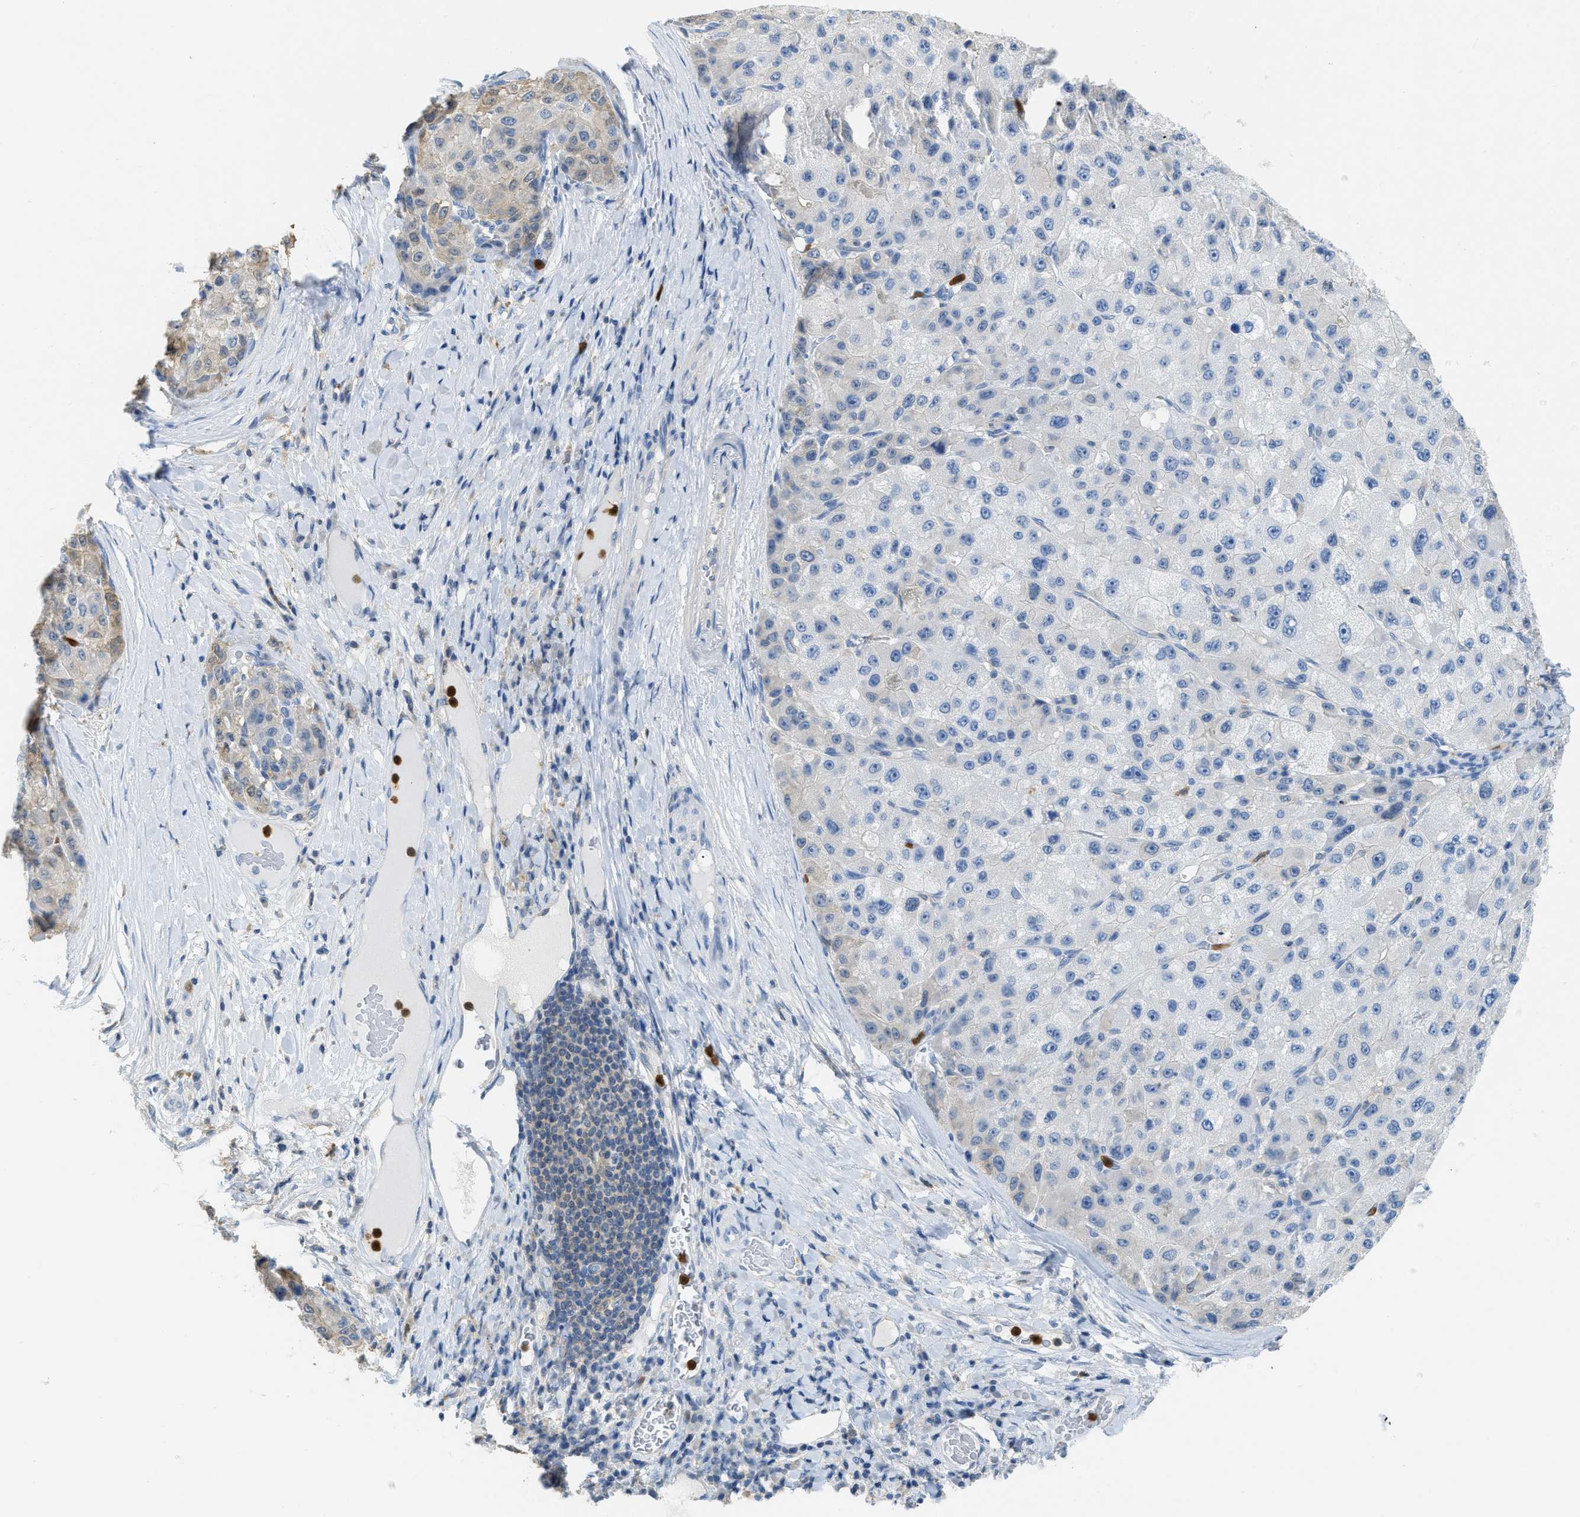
{"staining": {"intensity": "weak", "quantity": "25%-75%", "location": "cytoplasmic/membranous"}, "tissue": "liver cancer", "cell_type": "Tumor cells", "image_type": "cancer", "snomed": [{"axis": "morphology", "description": "Carcinoma, Hepatocellular, NOS"}, {"axis": "topography", "description": "Liver"}], "caption": "Liver cancer (hepatocellular carcinoma) was stained to show a protein in brown. There is low levels of weak cytoplasmic/membranous staining in about 25%-75% of tumor cells.", "gene": "SERPINB1", "patient": {"sex": "male", "age": 80}}